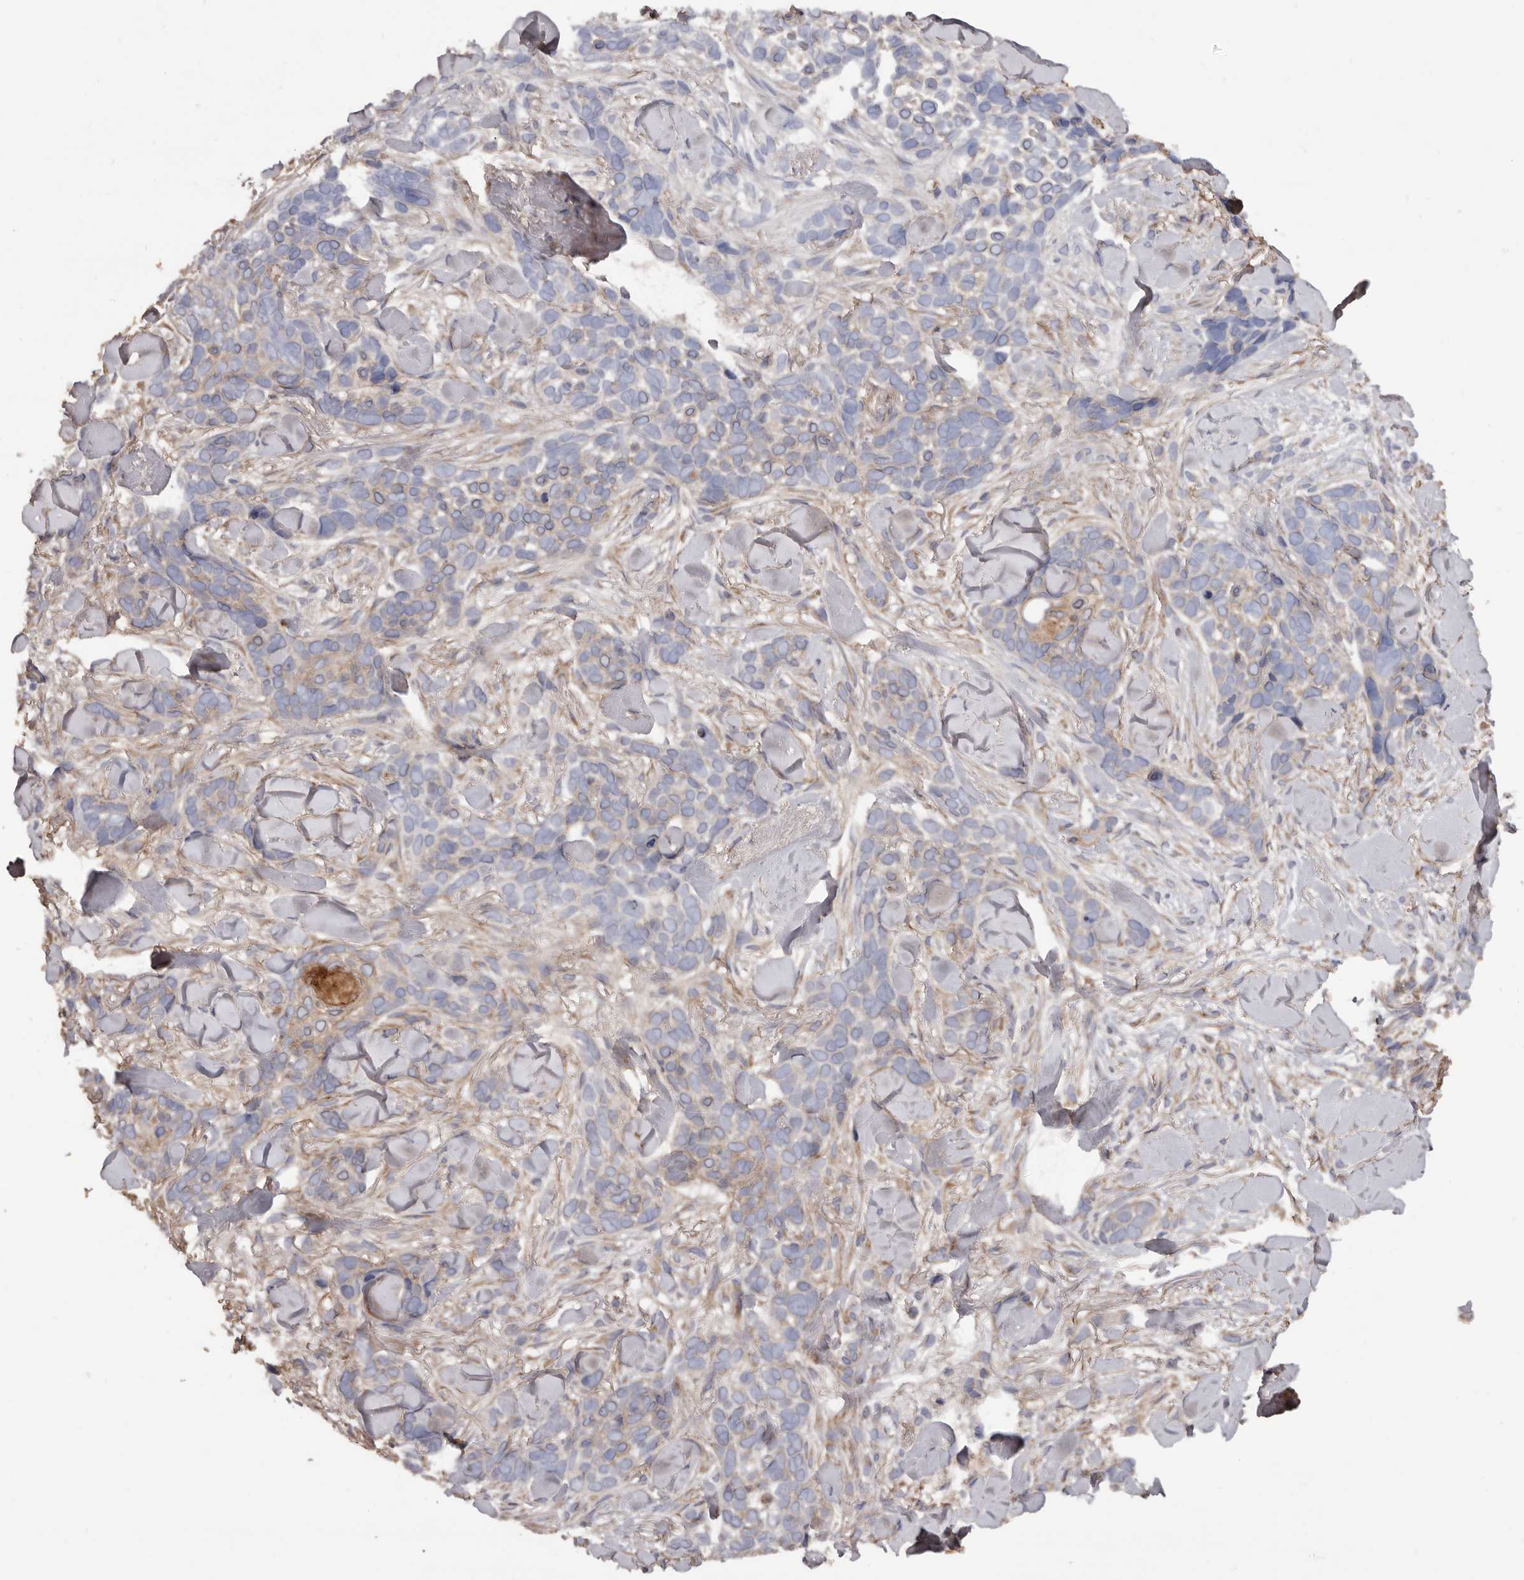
{"staining": {"intensity": "negative", "quantity": "none", "location": "none"}, "tissue": "skin cancer", "cell_type": "Tumor cells", "image_type": "cancer", "snomed": [{"axis": "morphology", "description": "Basal cell carcinoma"}, {"axis": "topography", "description": "Skin"}], "caption": "IHC of skin cancer (basal cell carcinoma) shows no expression in tumor cells.", "gene": "ADAMTS2", "patient": {"sex": "female", "age": 82}}